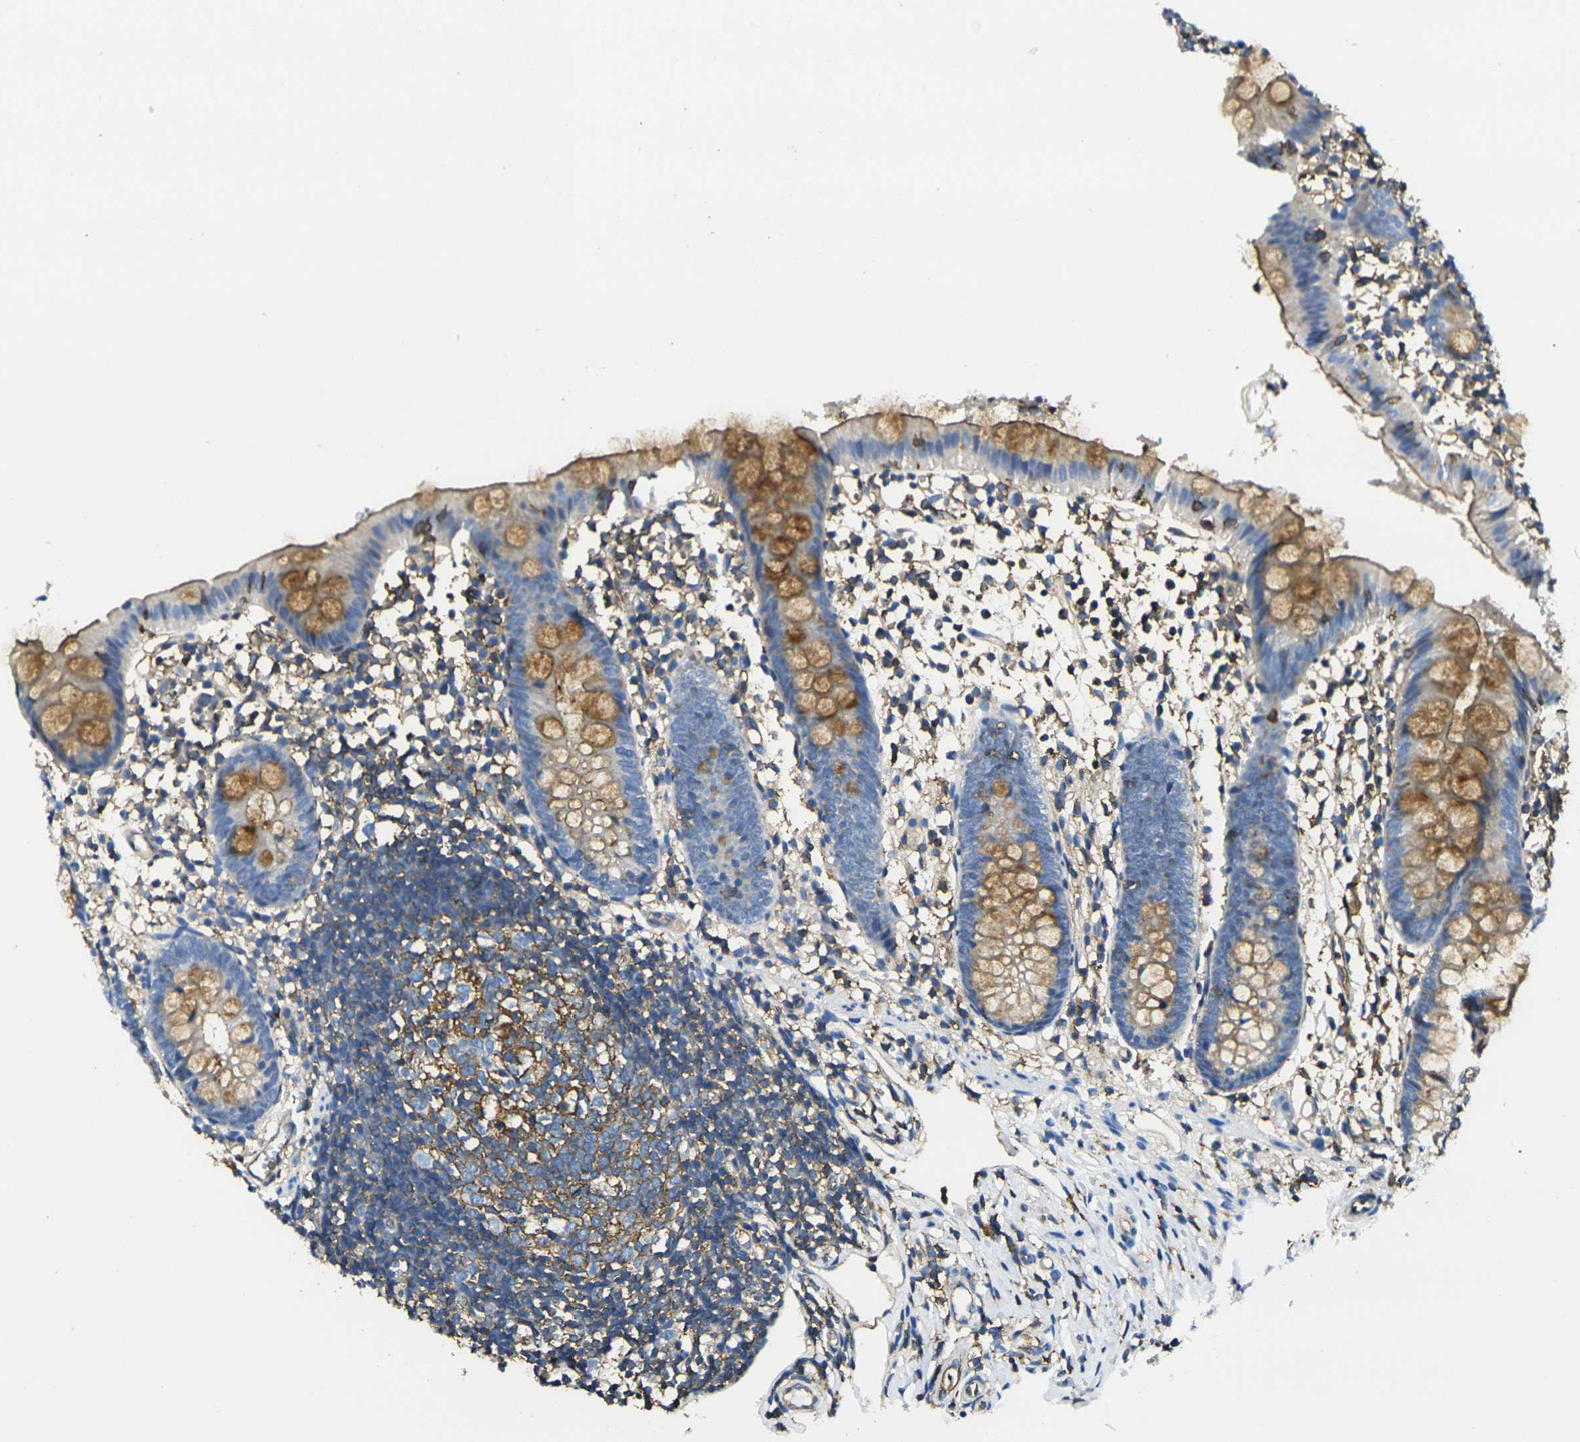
{"staining": {"intensity": "moderate", "quantity": "25%-75%", "location": "cytoplasmic/membranous"}, "tissue": "appendix", "cell_type": "Glandular cells", "image_type": "normal", "snomed": [{"axis": "morphology", "description": "Normal tissue, NOS"}, {"axis": "topography", "description": "Appendix"}], "caption": "Appendix stained with IHC exhibits moderate cytoplasmic/membranous staining in about 25%-75% of glandular cells. Using DAB (3,3'-diaminobenzidine) (brown) and hematoxylin (blue) stains, captured at high magnification using brightfield microscopy.", "gene": "FAM110D", "patient": {"sex": "female", "age": 20}}